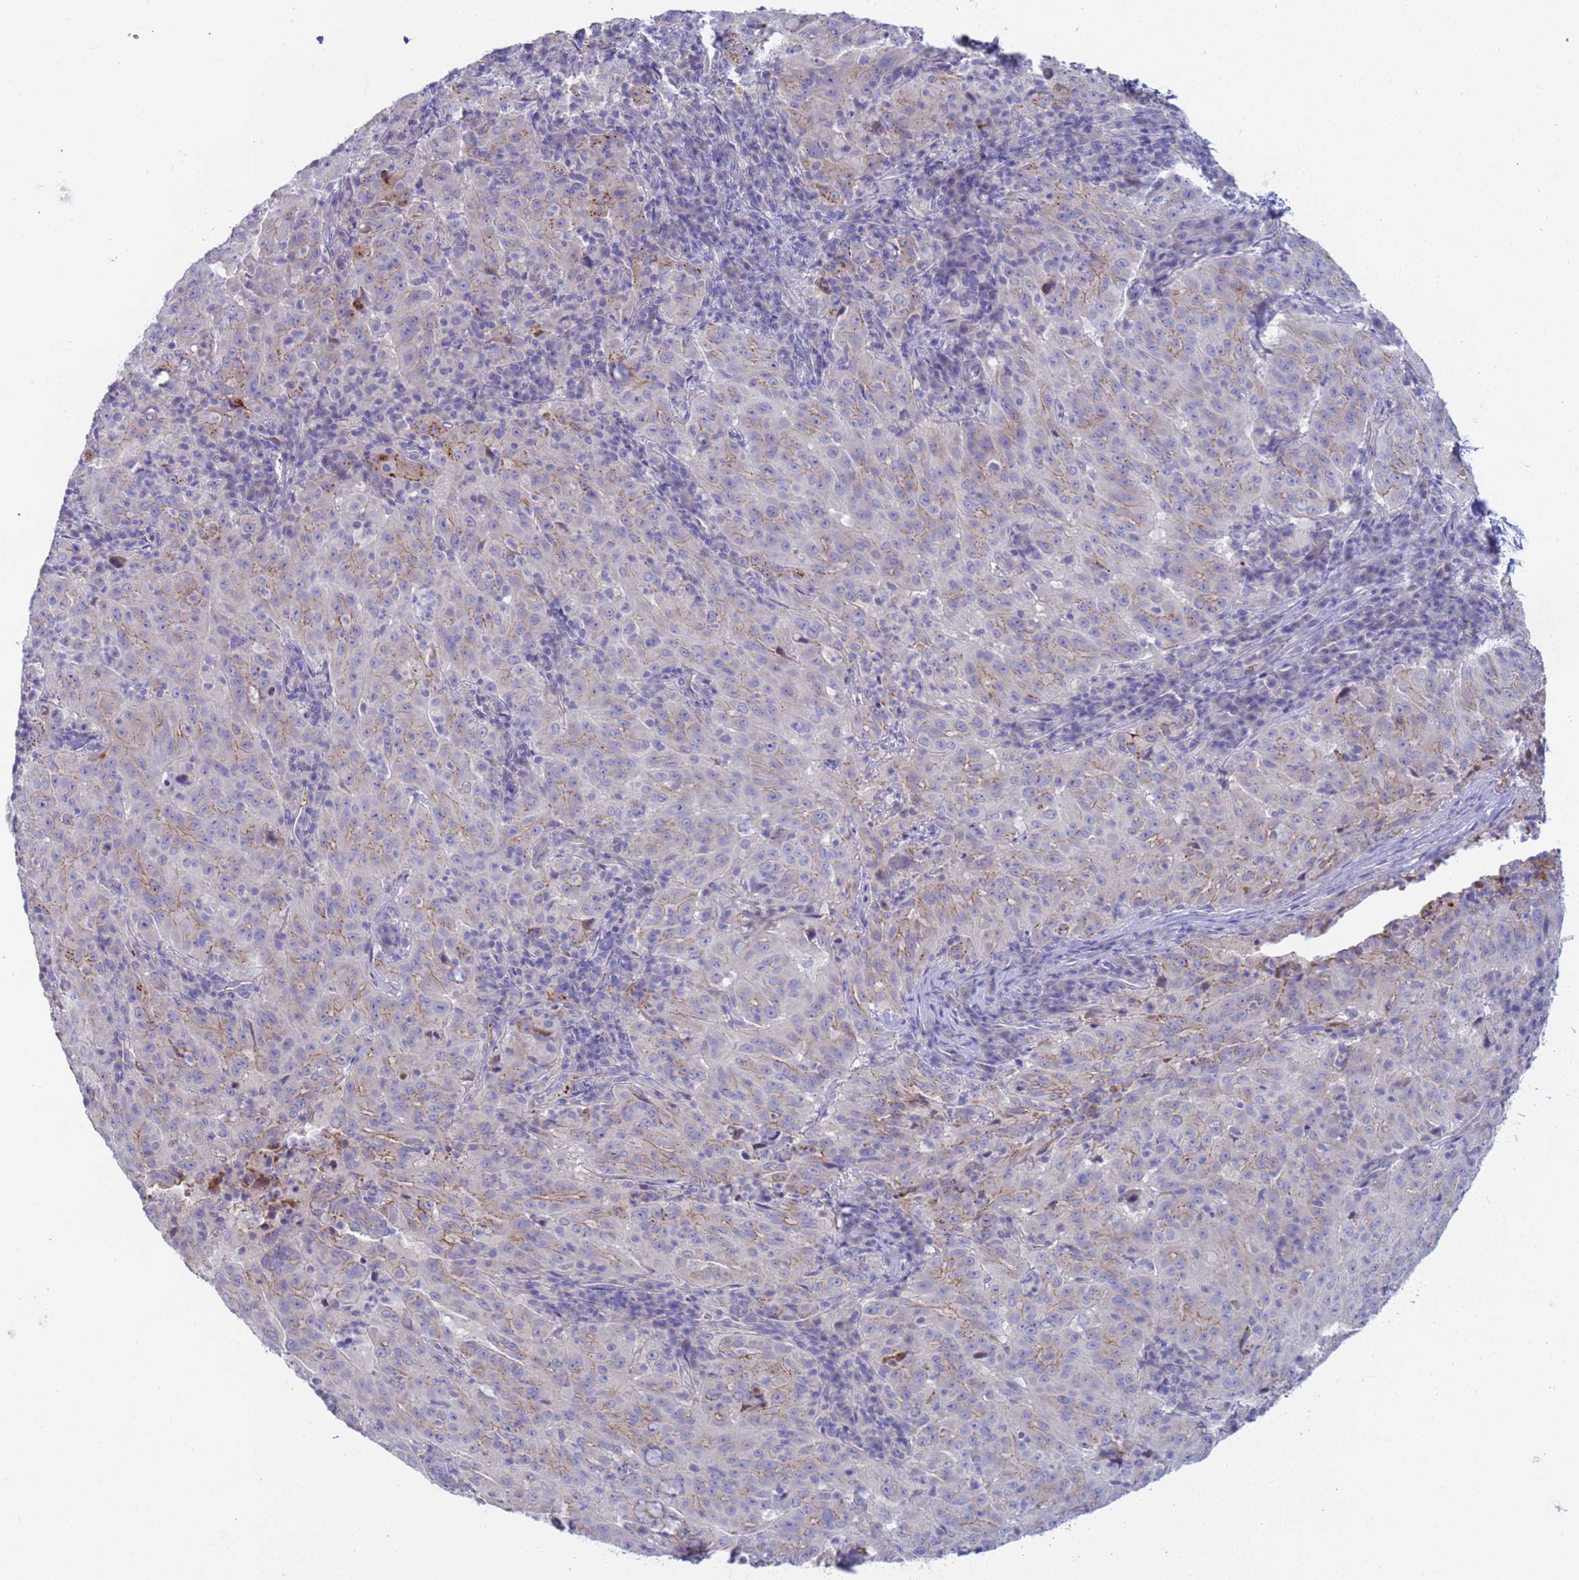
{"staining": {"intensity": "weak", "quantity": "<25%", "location": "cytoplasmic/membranous"}, "tissue": "pancreatic cancer", "cell_type": "Tumor cells", "image_type": "cancer", "snomed": [{"axis": "morphology", "description": "Adenocarcinoma, NOS"}, {"axis": "topography", "description": "Pancreas"}], "caption": "Image shows no significant protein positivity in tumor cells of pancreatic adenocarcinoma.", "gene": "C4orf46", "patient": {"sex": "male", "age": 63}}